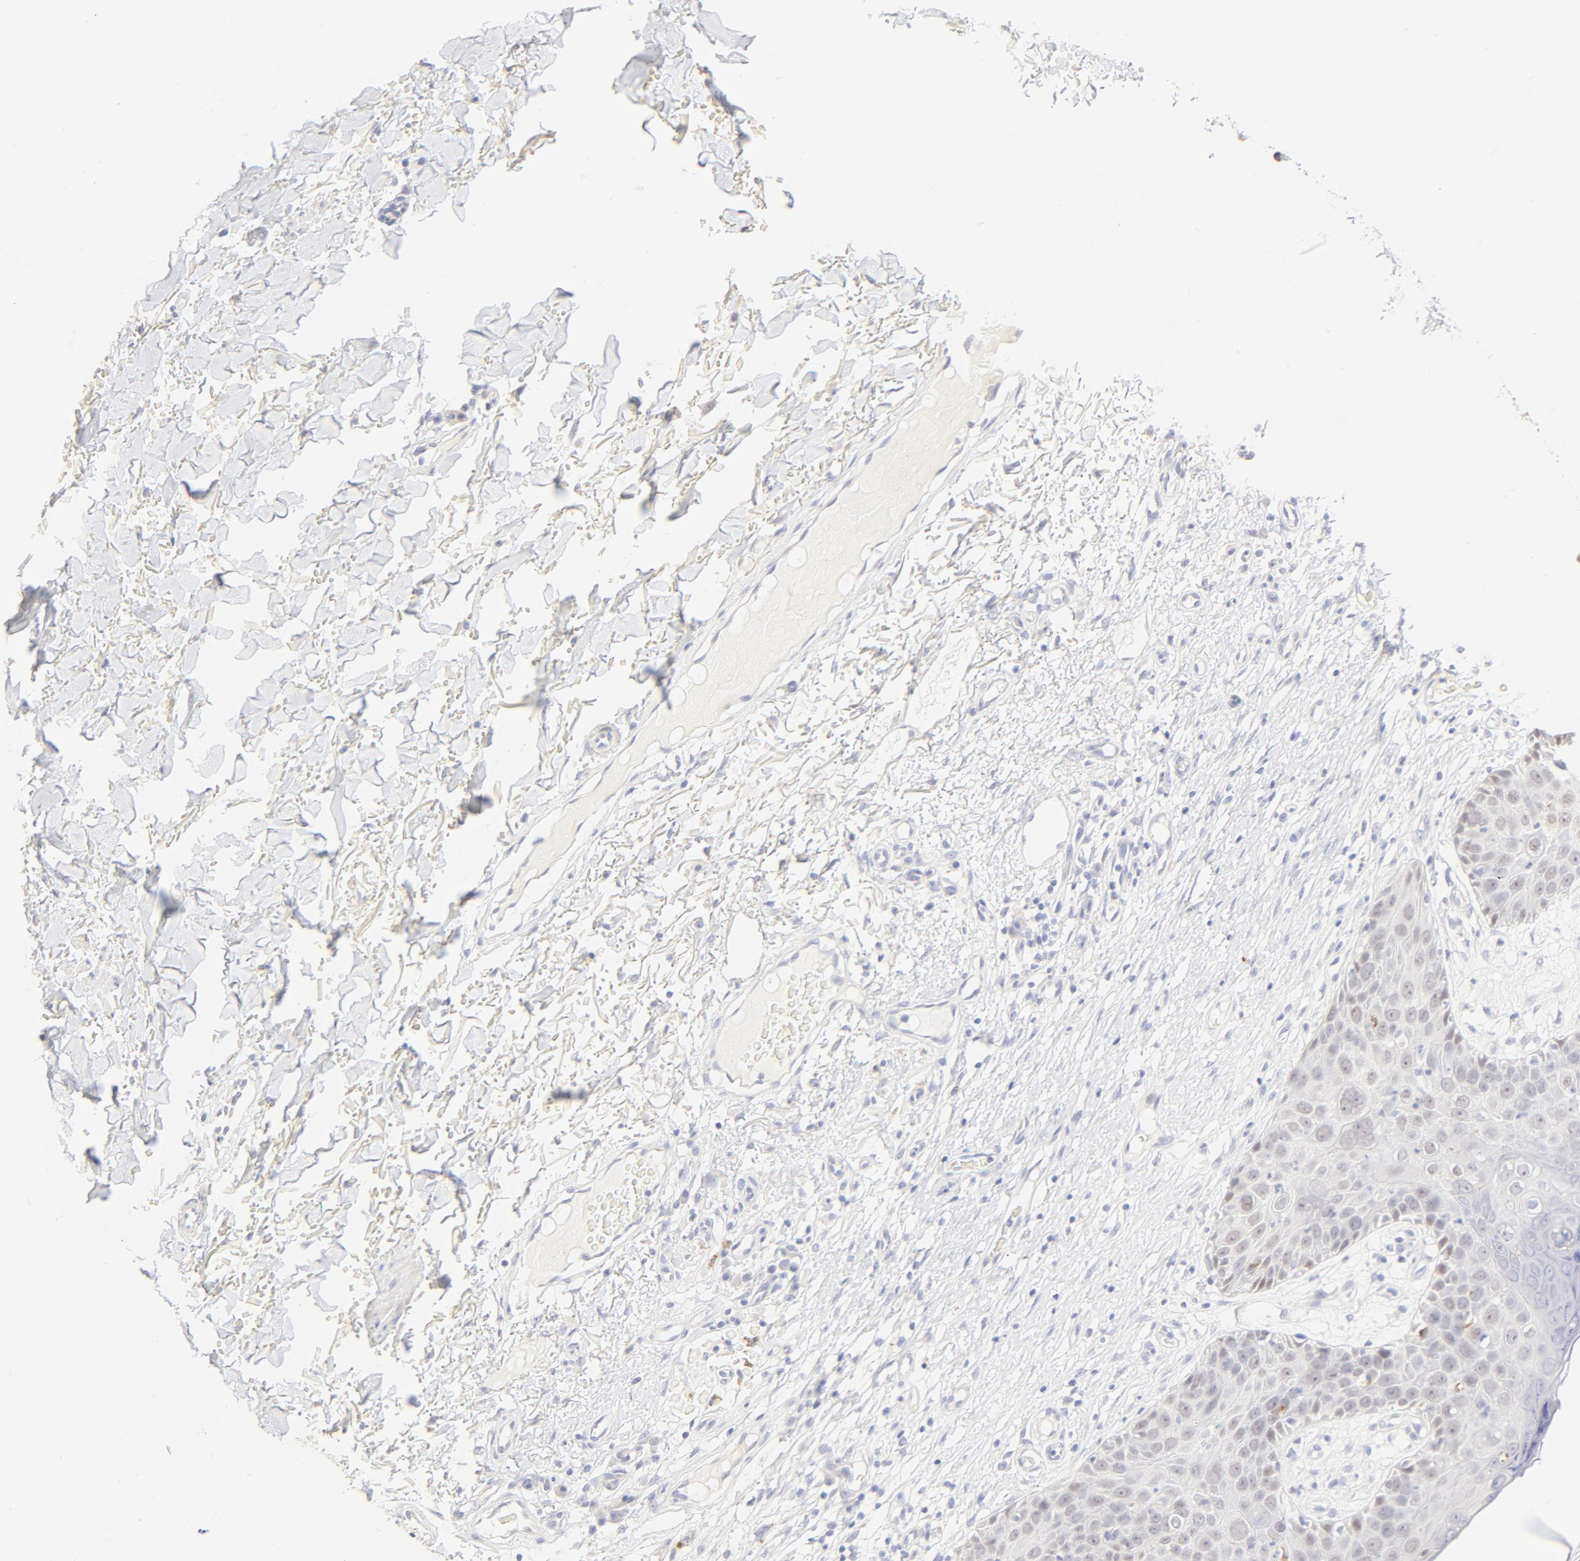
{"staining": {"intensity": "weak", "quantity": "25%-75%", "location": "cytoplasmic/membranous"}, "tissue": "skin cancer", "cell_type": "Tumor cells", "image_type": "cancer", "snomed": [{"axis": "morphology", "description": "Squamous cell carcinoma, NOS"}, {"axis": "topography", "description": "Skin"}], "caption": "Weak cytoplasmic/membranous expression is identified in about 25%-75% of tumor cells in skin cancer (squamous cell carcinoma).", "gene": "FCGBP", "patient": {"sex": "male", "age": 87}}